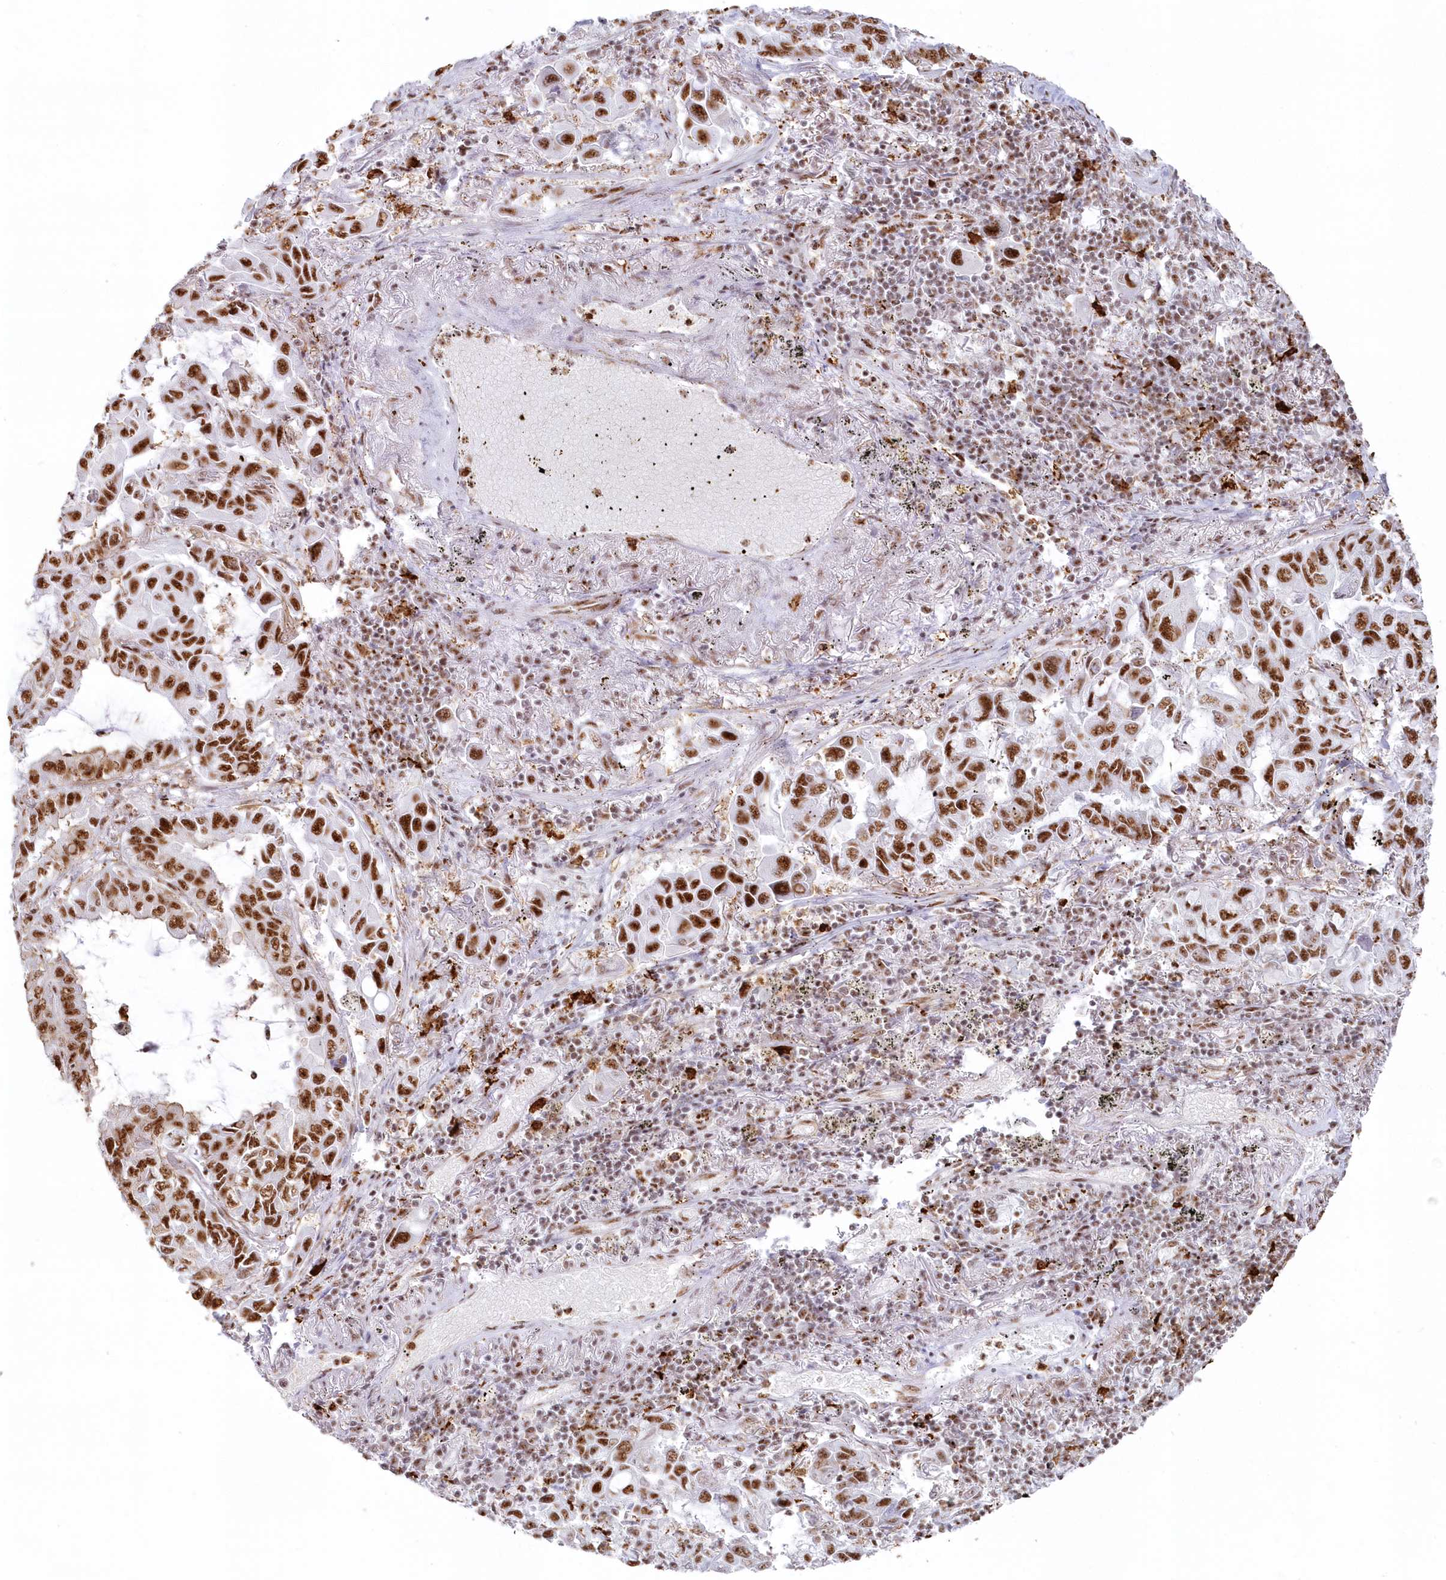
{"staining": {"intensity": "strong", "quantity": ">75%", "location": "nuclear"}, "tissue": "lung cancer", "cell_type": "Tumor cells", "image_type": "cancer", "snomed": [{"axis": "morphology", "description": "Adenocarcinoma, NOS"}, {"axis": "topography", "description": "Lung"}], "caption": "A photomicrograph of lung cancer stained for a protein exhibits strong nuclear brown staining in tumor cells.", "gene": "DDX46", "patient": {"sex": "male", "age": 64}}